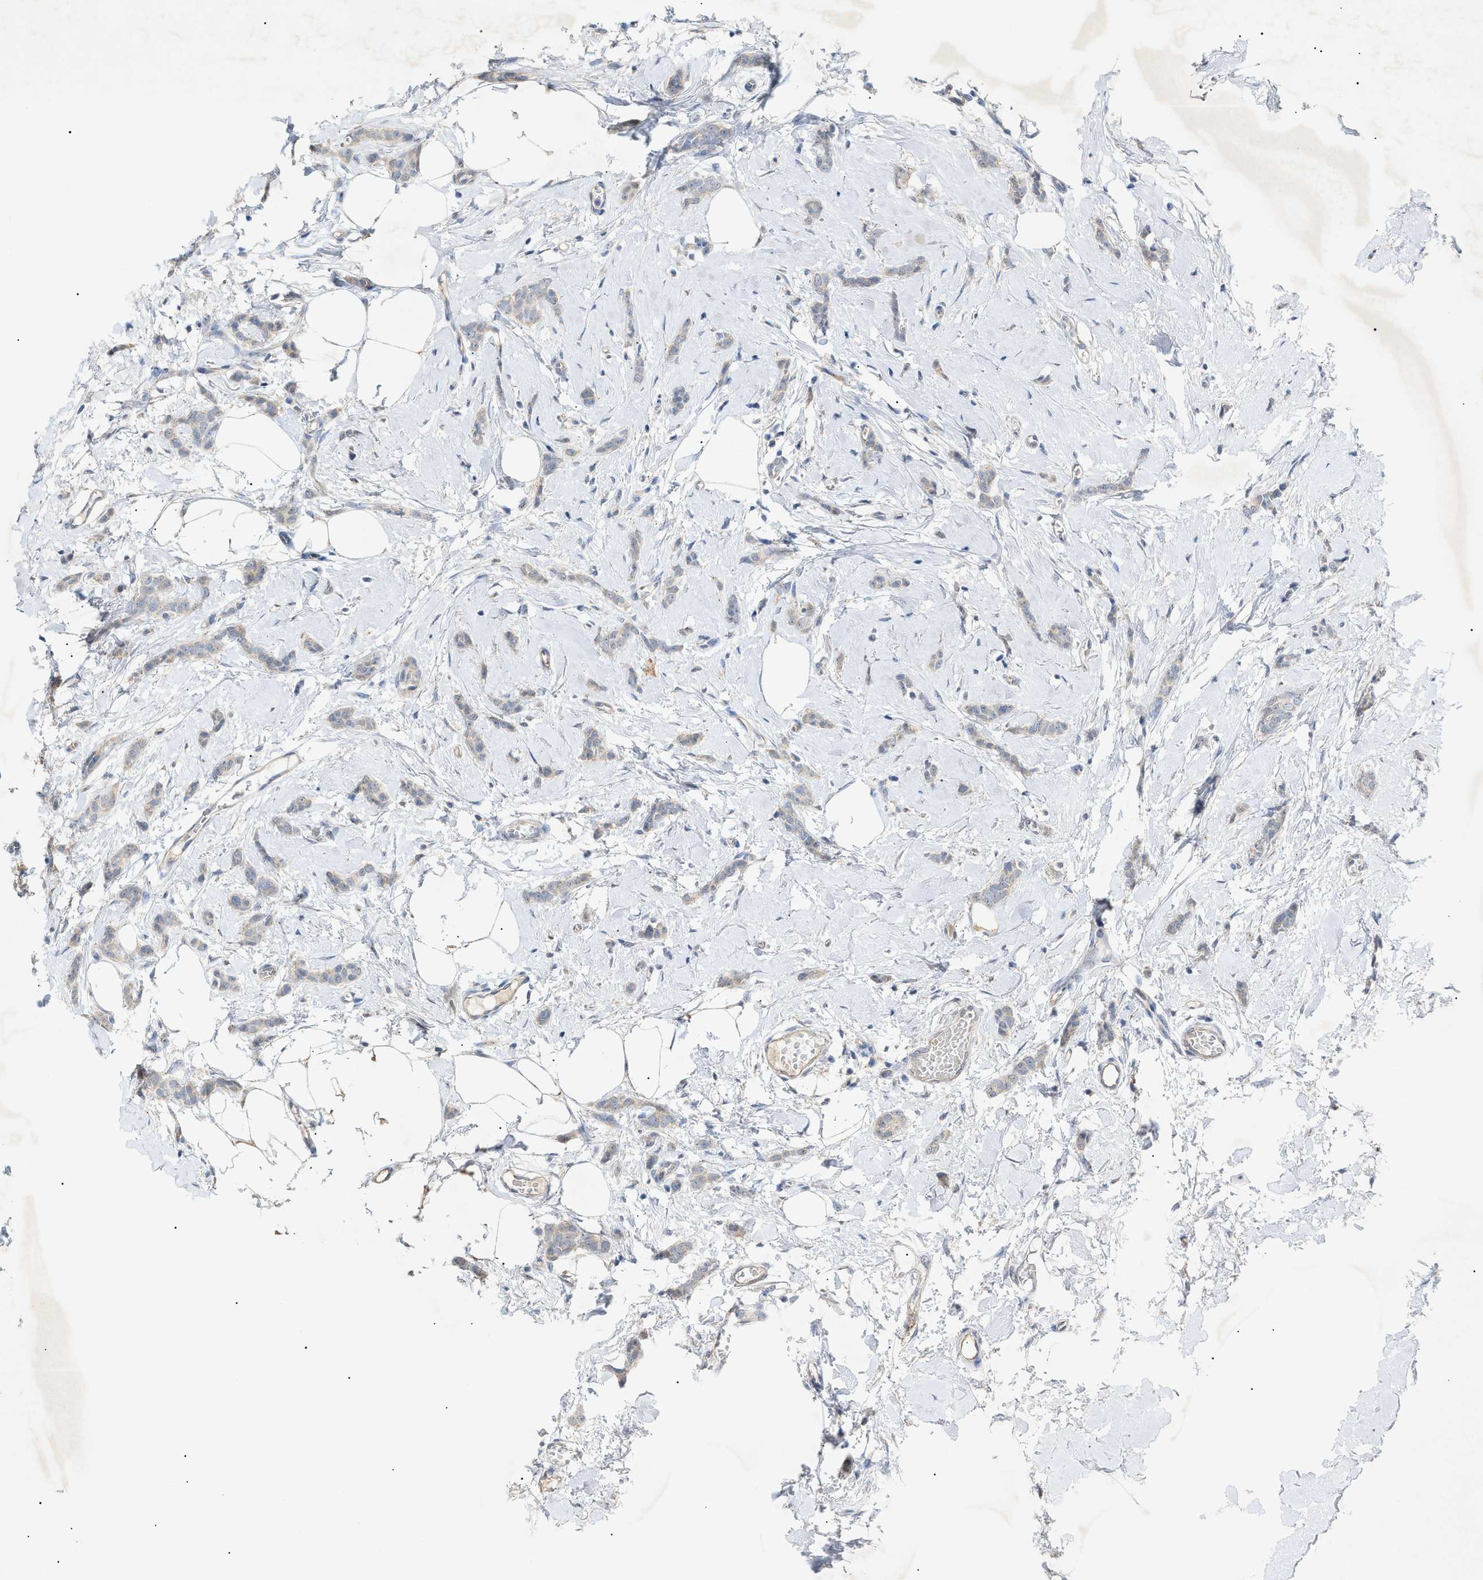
{"staining": {"intensity": "weak", "quantity": "<25%", "location": "cytoplasmic/membranous"}, "tissue": "breast cancer", "cell_type": "Tumor cells", "image_type": "cancer", "snomed": [{"axis": "morphology", "description": "Lobular carcinoma"}, {"axis": "topography", "description": "Skin"}, {"axis": "topography", "description": "Breast"}], "caption": "The immunohistochemistry (IHC) photomicrograph has no significant staining in tumor cells of breast lobular carcinoma tissue.", "gene": "SLC25A31", "patient": {"sex": "female", "age": 46}}